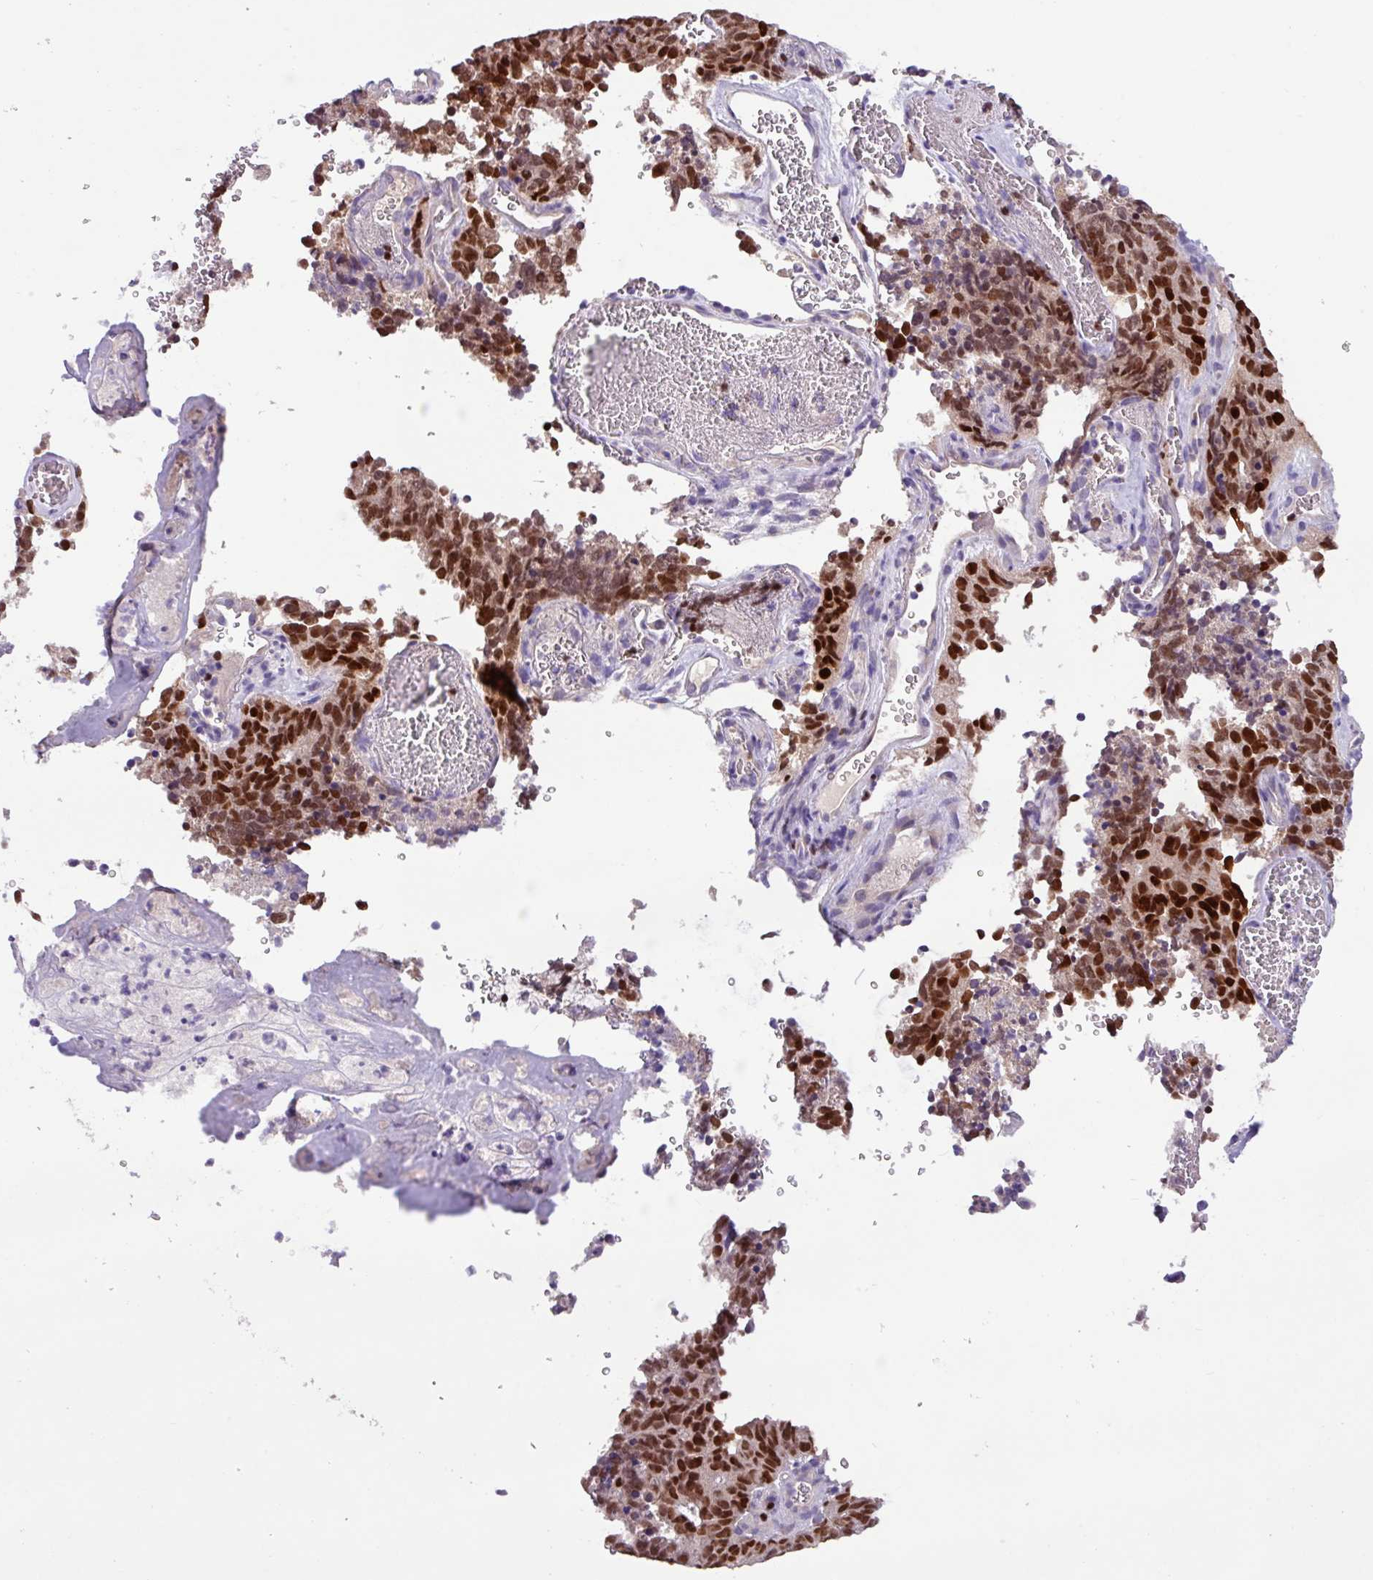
{"staining": {"intensity": "strong", "quantity": ">75%", "location": "nuclear"}, "tissue": "cervical cancer", "cell_type": "Tumor cells", "image_type": "cancer", "snomed": [{"axis": "morphology", "description": "Adenocarcinoma, NOS"}, {"axis": "topography", "description": "Cervix"}], "caption": "This image displays cervical adenocarcinoma stained with immunohistochemistry to label a protein in brown. The nuclear of tumor cells show strong positivity for the protein. Nuclei are counter-stained blue.", "gene": "PAX8", "patient": {"sex": "female", "age": 38}}